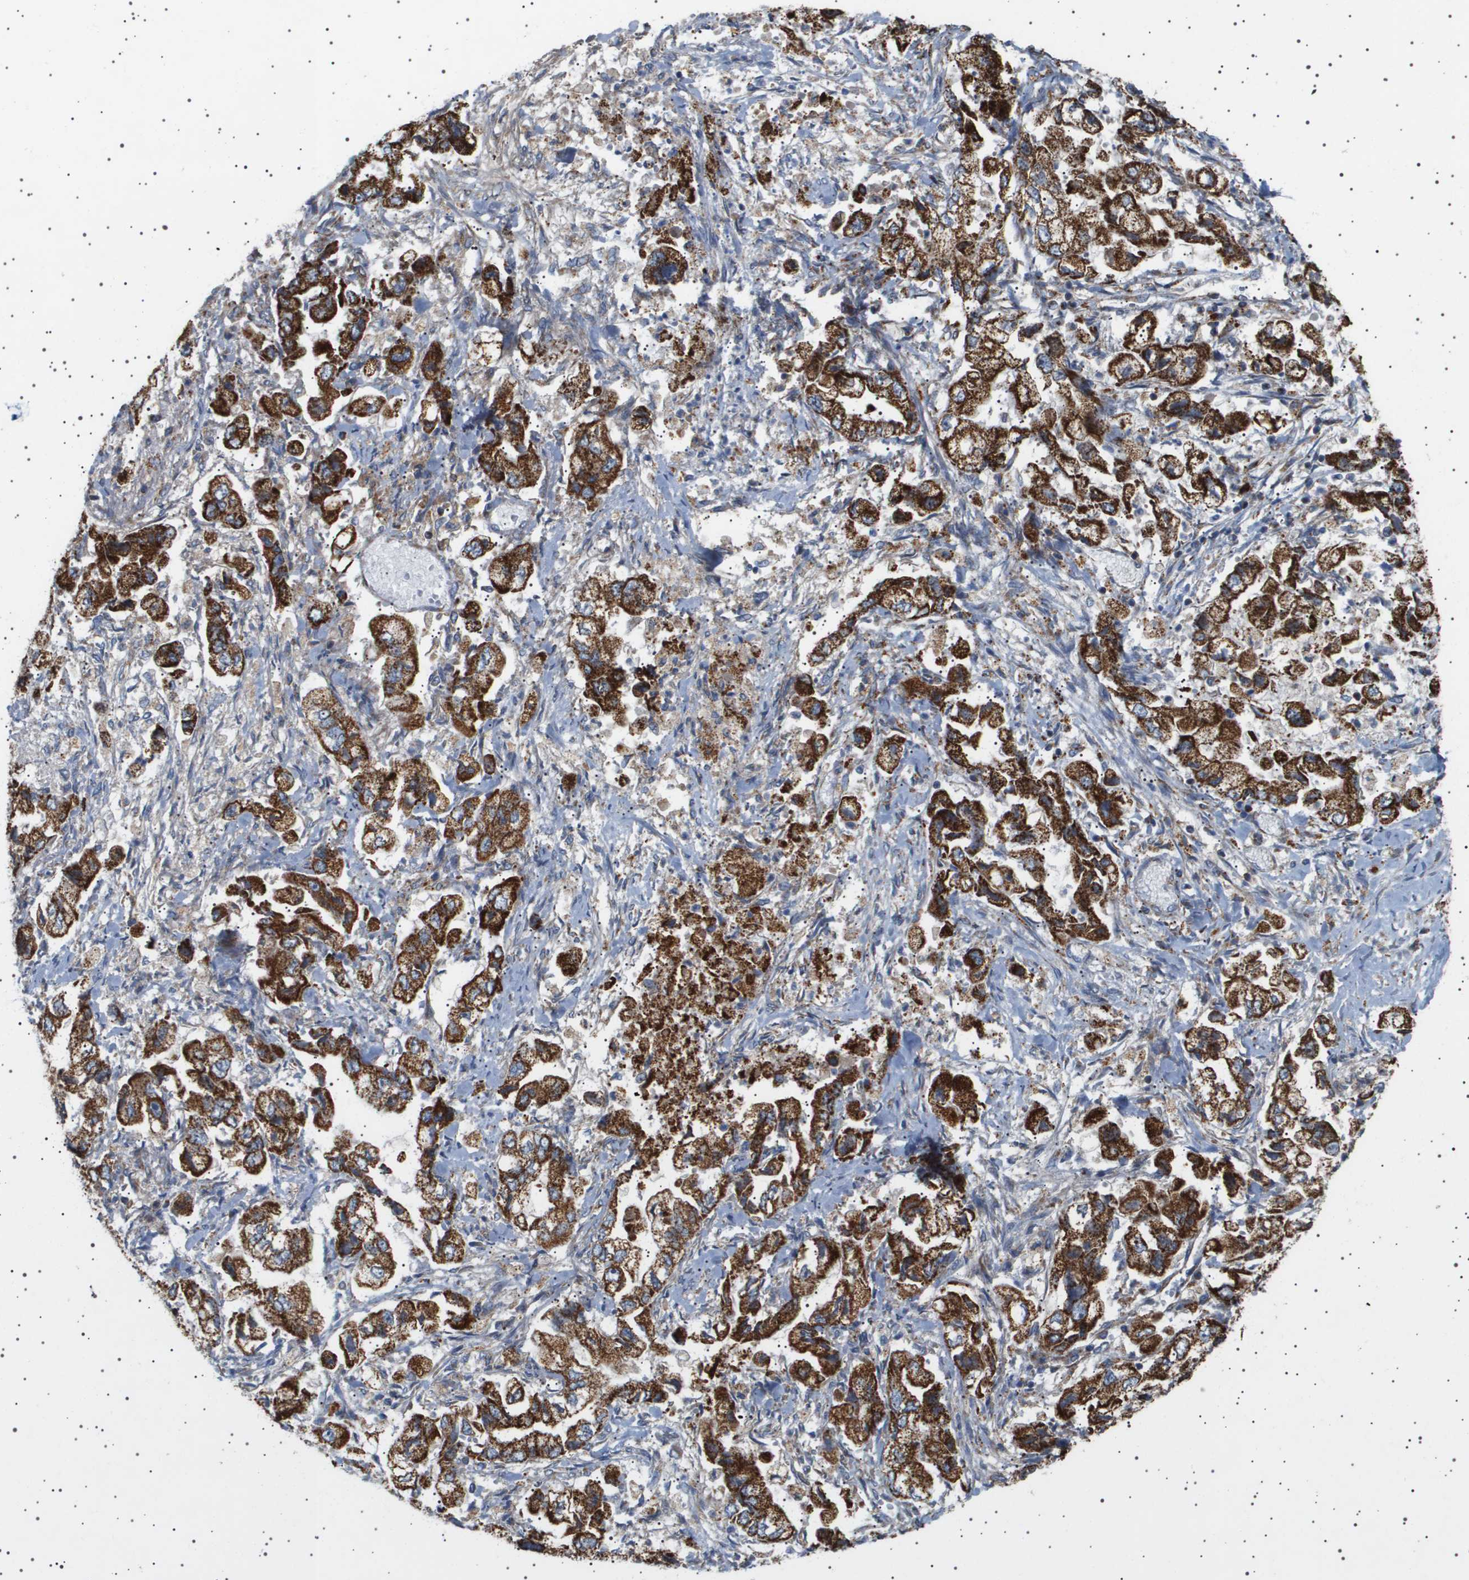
{"staining": {"intensity": "strong", "quantity": ">75%", "location": "cytoplasmic/membranous"}, "tissue": "stomach cancer", "cell_type": "Tumor cells", "image_type": "cancer", "snomed": [{"axis": "morphology", "description": "Normal tissue, NOS"}, {"axis": "morphology", "description": "Adenocarcinoma, NOS"}, {"axis": "topography", "description": "Stomach"}], "caption": "Immunohistochemistry (IHC) image of neoplastic tissue: stomach cancer stained using immunohistochemistry demonstrates high levels of strong protein expression localized specifically in the cytoplasmic/membranous of tumor cells, appearing as a cytoplasmic/membranous brown color.", "gene": "UBXN8", "patient": {"sex": "male", "age": 62}}